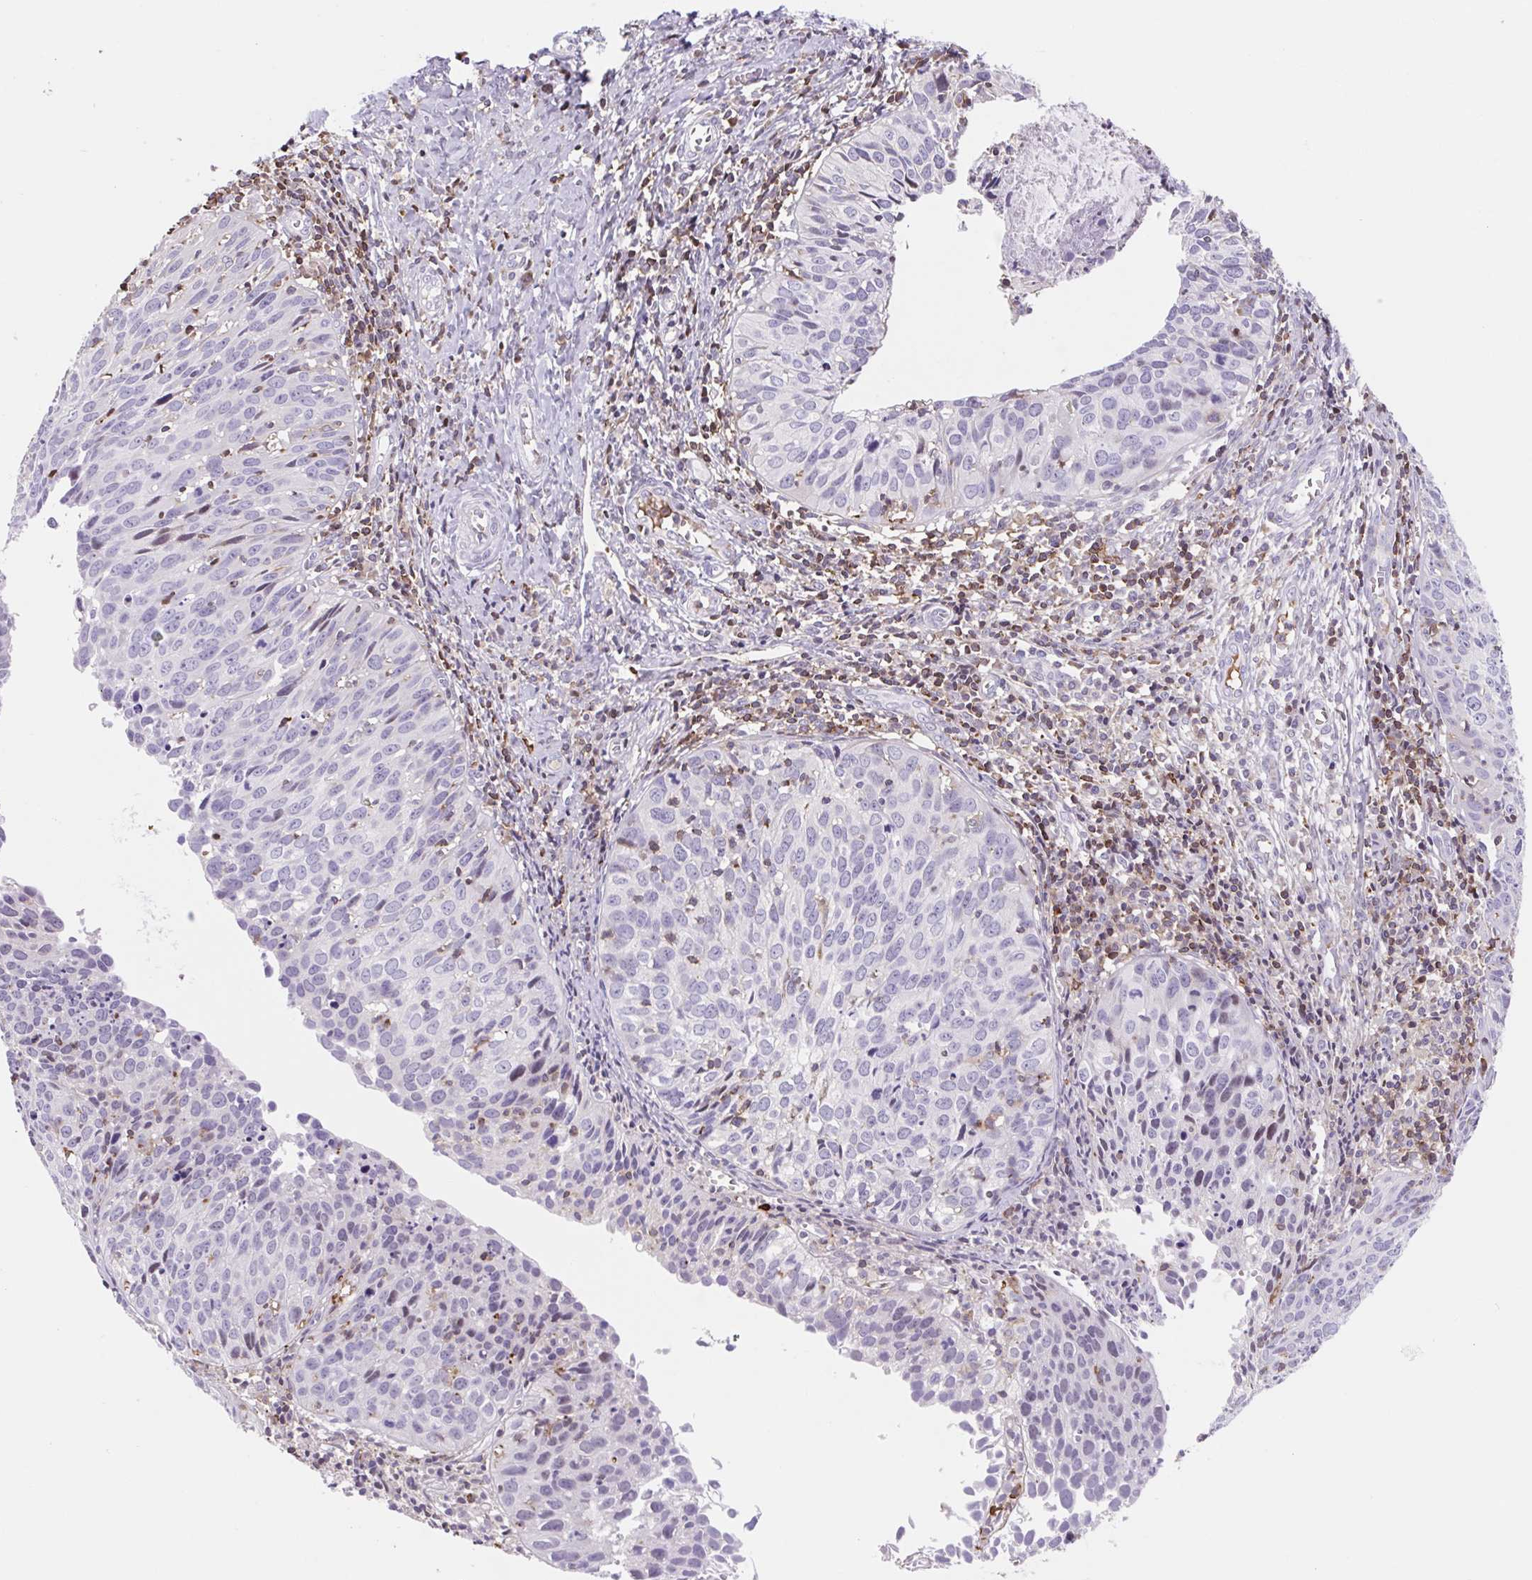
{"staining": {"intensity": "negative", "quantity": "none", "location": "none"}, "tissue": "cervical cancer", "cell_type": "Tumor cells", "image_type": "cancer", "snomed": [{"axis": "morphology", "description": "Squamous cell carcinoma, NOS"}, {"axis": "topography", "description": "Cervix"}], "caption": "A histopathology image of cervical cancer stained for a protein exhibits no brown staining in tumor cells.", "gene": "TPRG1", "patient": {"sex": "female", "age": 31}}